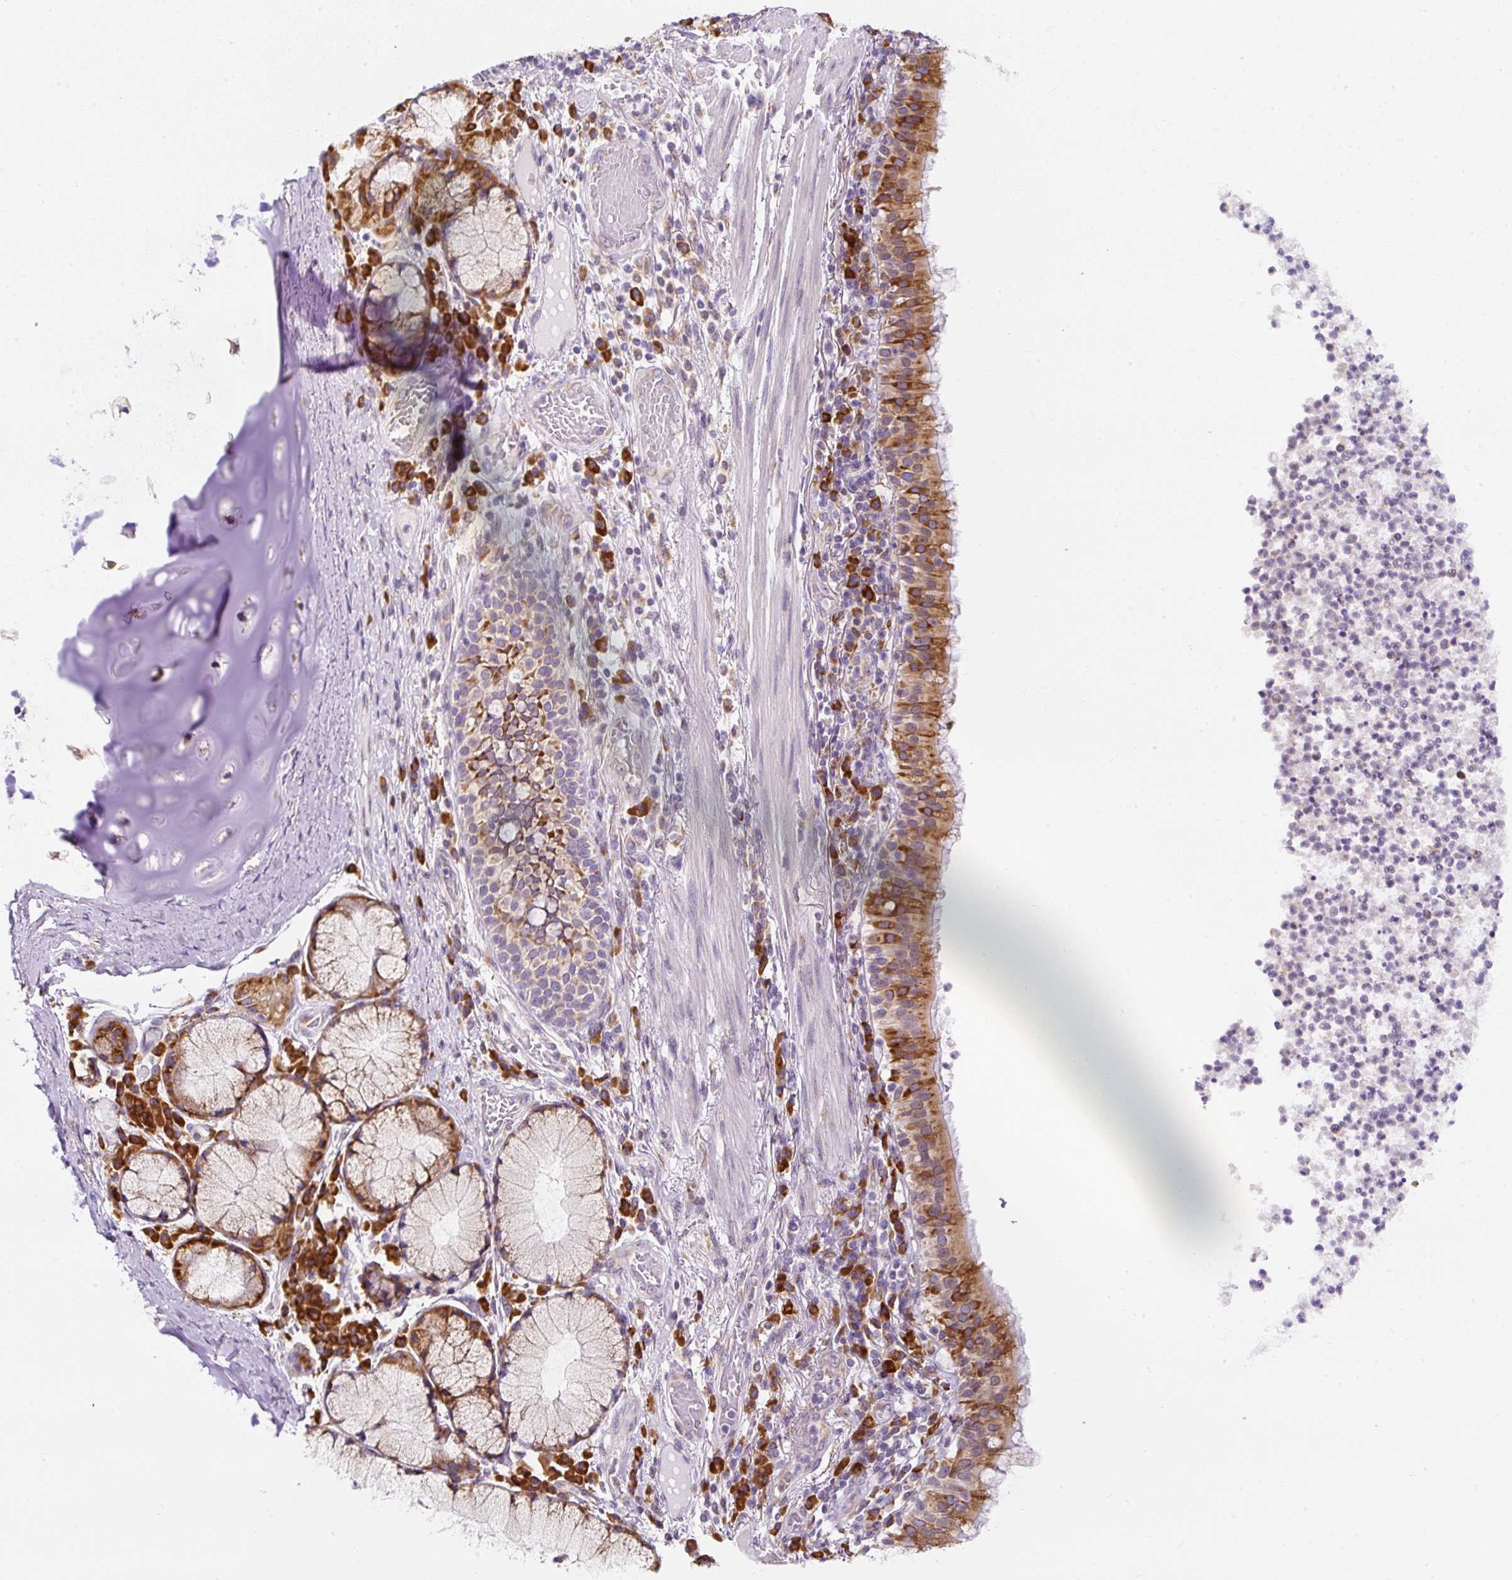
{"staining": {"intensity": "moderate", "quantity": ">75%", "location": "cytoplasmic/membranous"}, "tissue": "bronchus", "cell_type": "Respiratory epithelial cells", "image_type": "normal", "snomed": [{"axis": "morphology", "description": "Normal tissue, NOS"}, {"axis": "topography", "description": "Cartilage tissue"}, {"axis": "topography", "description": "Bronchus"}], "caption": "Respiratory epithelial cells exhibit medium levels of moderate cytoplasmic/membranous expression in approximately >75% of cells in normal bronchus.", "gene": "DDOST", "patient": {"sex": "male", "age": 56}}